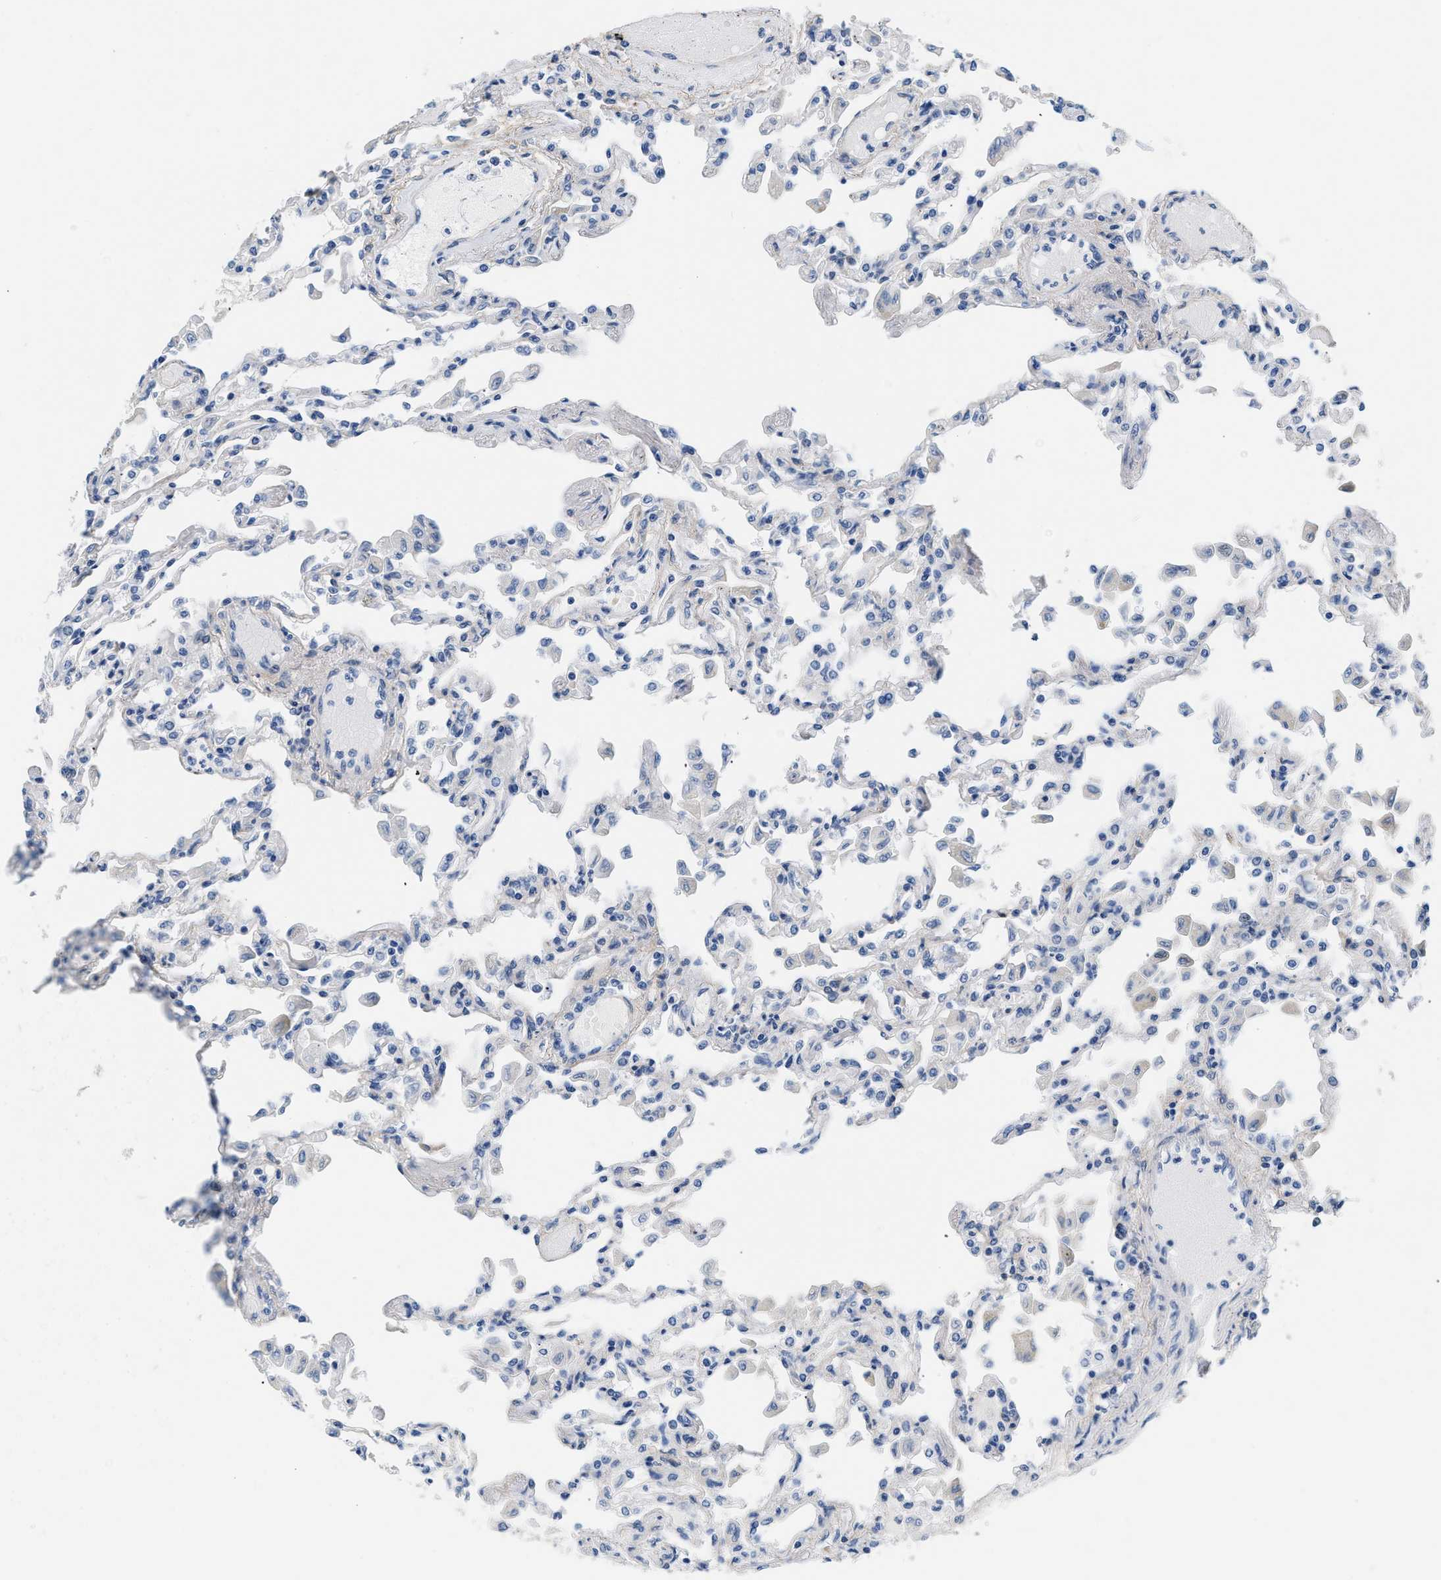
{"staining": {"intensity": "negative", "quantity": "none", "location": "none"}, "tissue": "lung", "cell_type": "Alveolar cells", "image_type": "normal", "snomed": [{"axis": "morphology", "description": "Normal tissue, NOS"}, {"axis": "topography", "description": "Bronchus"}, {"axis": "topography", "description": "Lung"}], "caption": "DAB (3,3'-diaminobenzidine) immunohistochemical staining of unremarkable human lung demonstrates no significant expression in alveolar cells. (DAB IHC visualized using brightfield microscopy, high magnification).", "gene": "PDGFRB", "patient": {"sex": "female", "age": 49}}